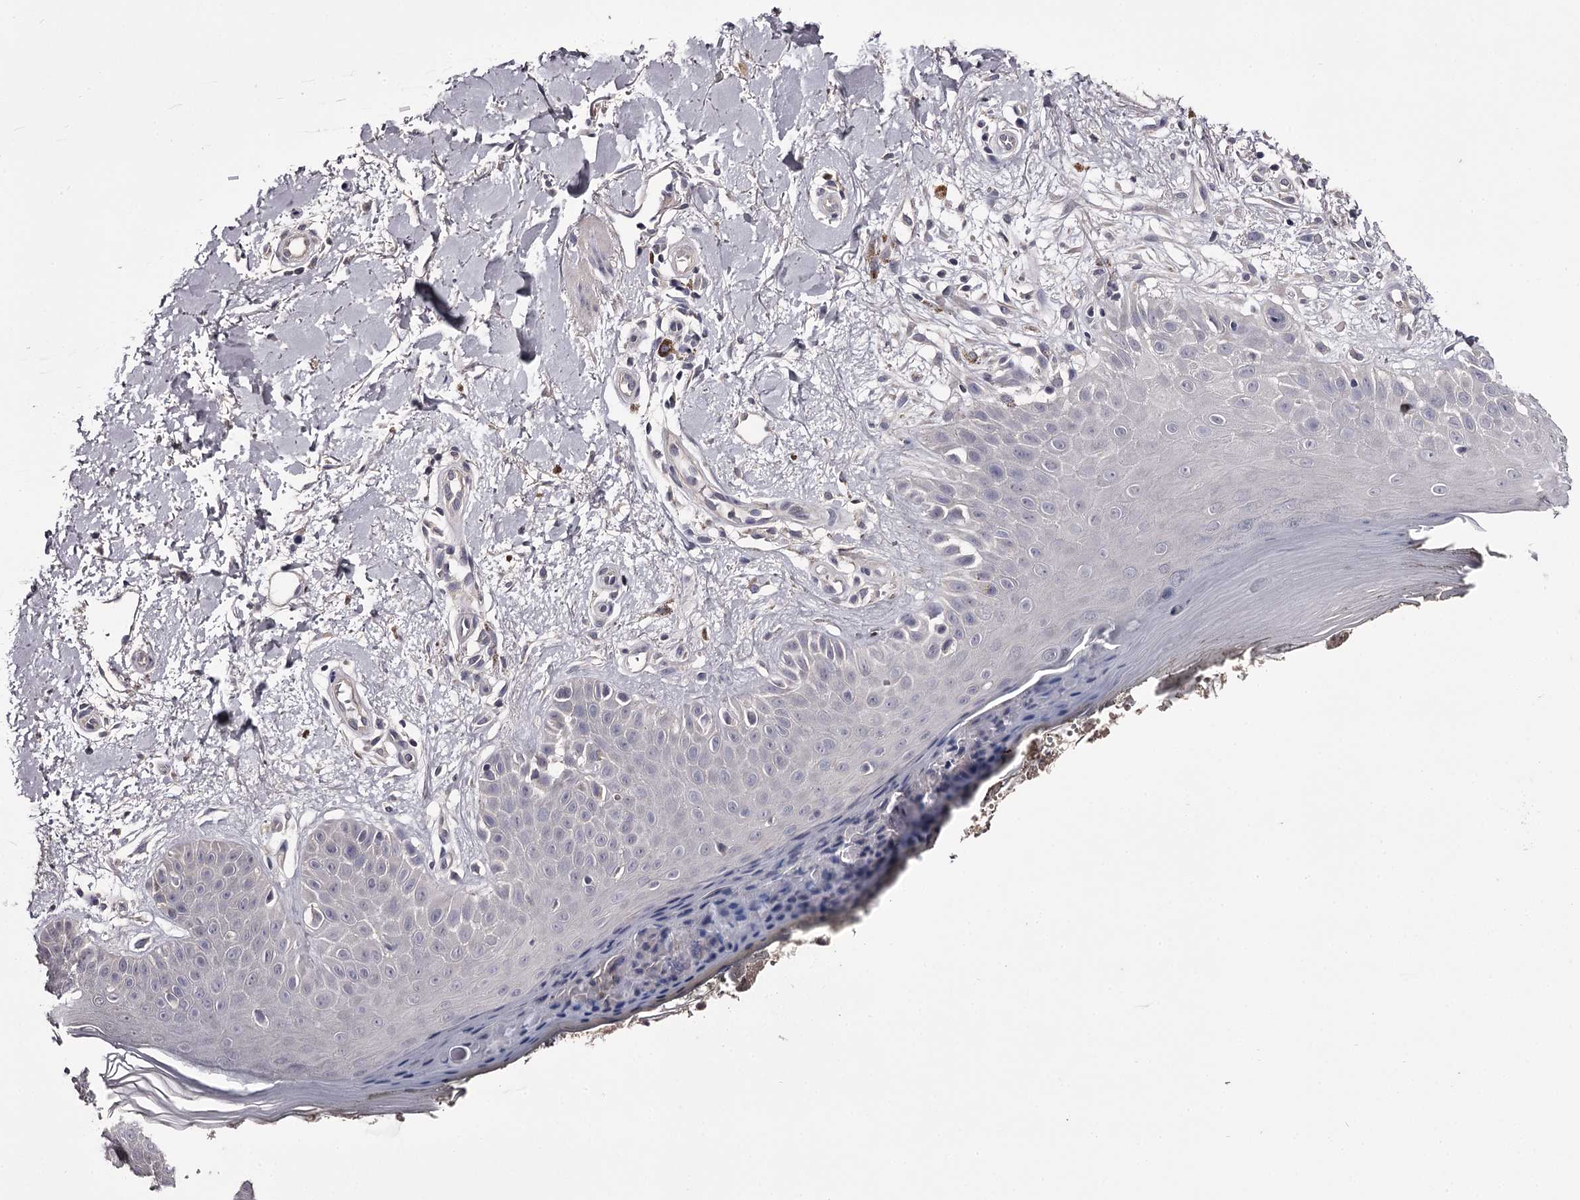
{"staining": {"intensity": "negative", "quantity": "none", "location": "none"}, "tissue": "skin", "cell_type": "Fibroblasts", "image_type": "normal", "snomed": [{"axis": "morphology", "description": "Normal tissue, NOS"}, {"axis": "topography", "description": "Skin"}], "caption": "A high-resolution histopathology image shows IHC staining of normal skin, which reveals no significant staining in fibroblasts.", "gene": "PRM2", "patient": {"sex": "female", "age": 64}}